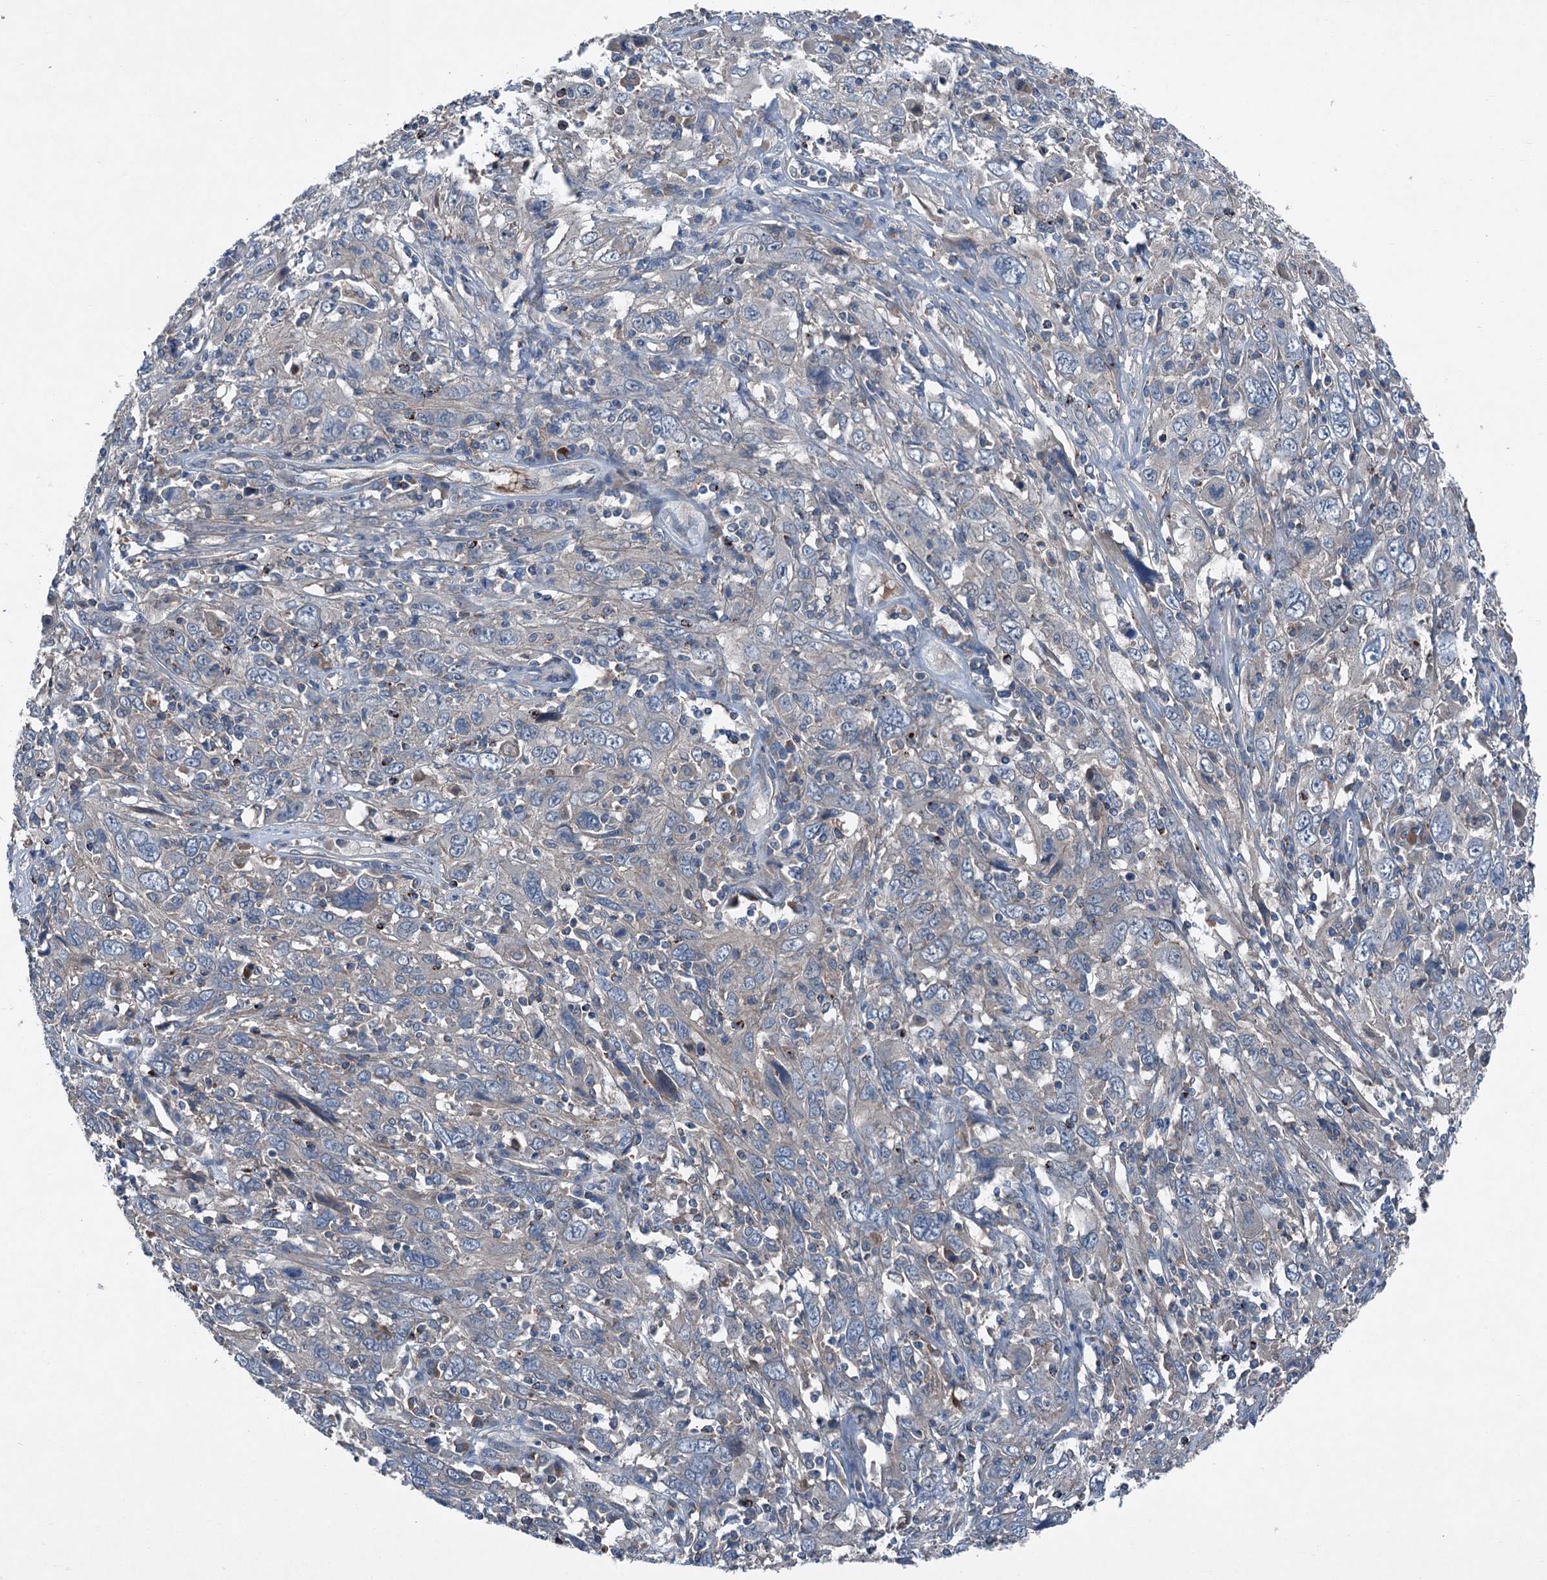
{"staining": {"intensity": "negative", "quantity": "none", "location": "none"}, "tissue": "cervical cancer", "cell_type": "Tumor cells", "image_type": "cancer", "snomed": [{"axis": "morphology", "description": "Squamous cell carcinoma, NOS"}, {"axis": "topography", "description": "Cervix"}], "caption": "DAB (3,3'-diaminobenzidine) immunohistochemical staining of cervical squamous cell carcinoma displays no significant positivity in tumor cells.", "gene": "SLC2A10", "patient": {"sex": "female", "age": 46}}